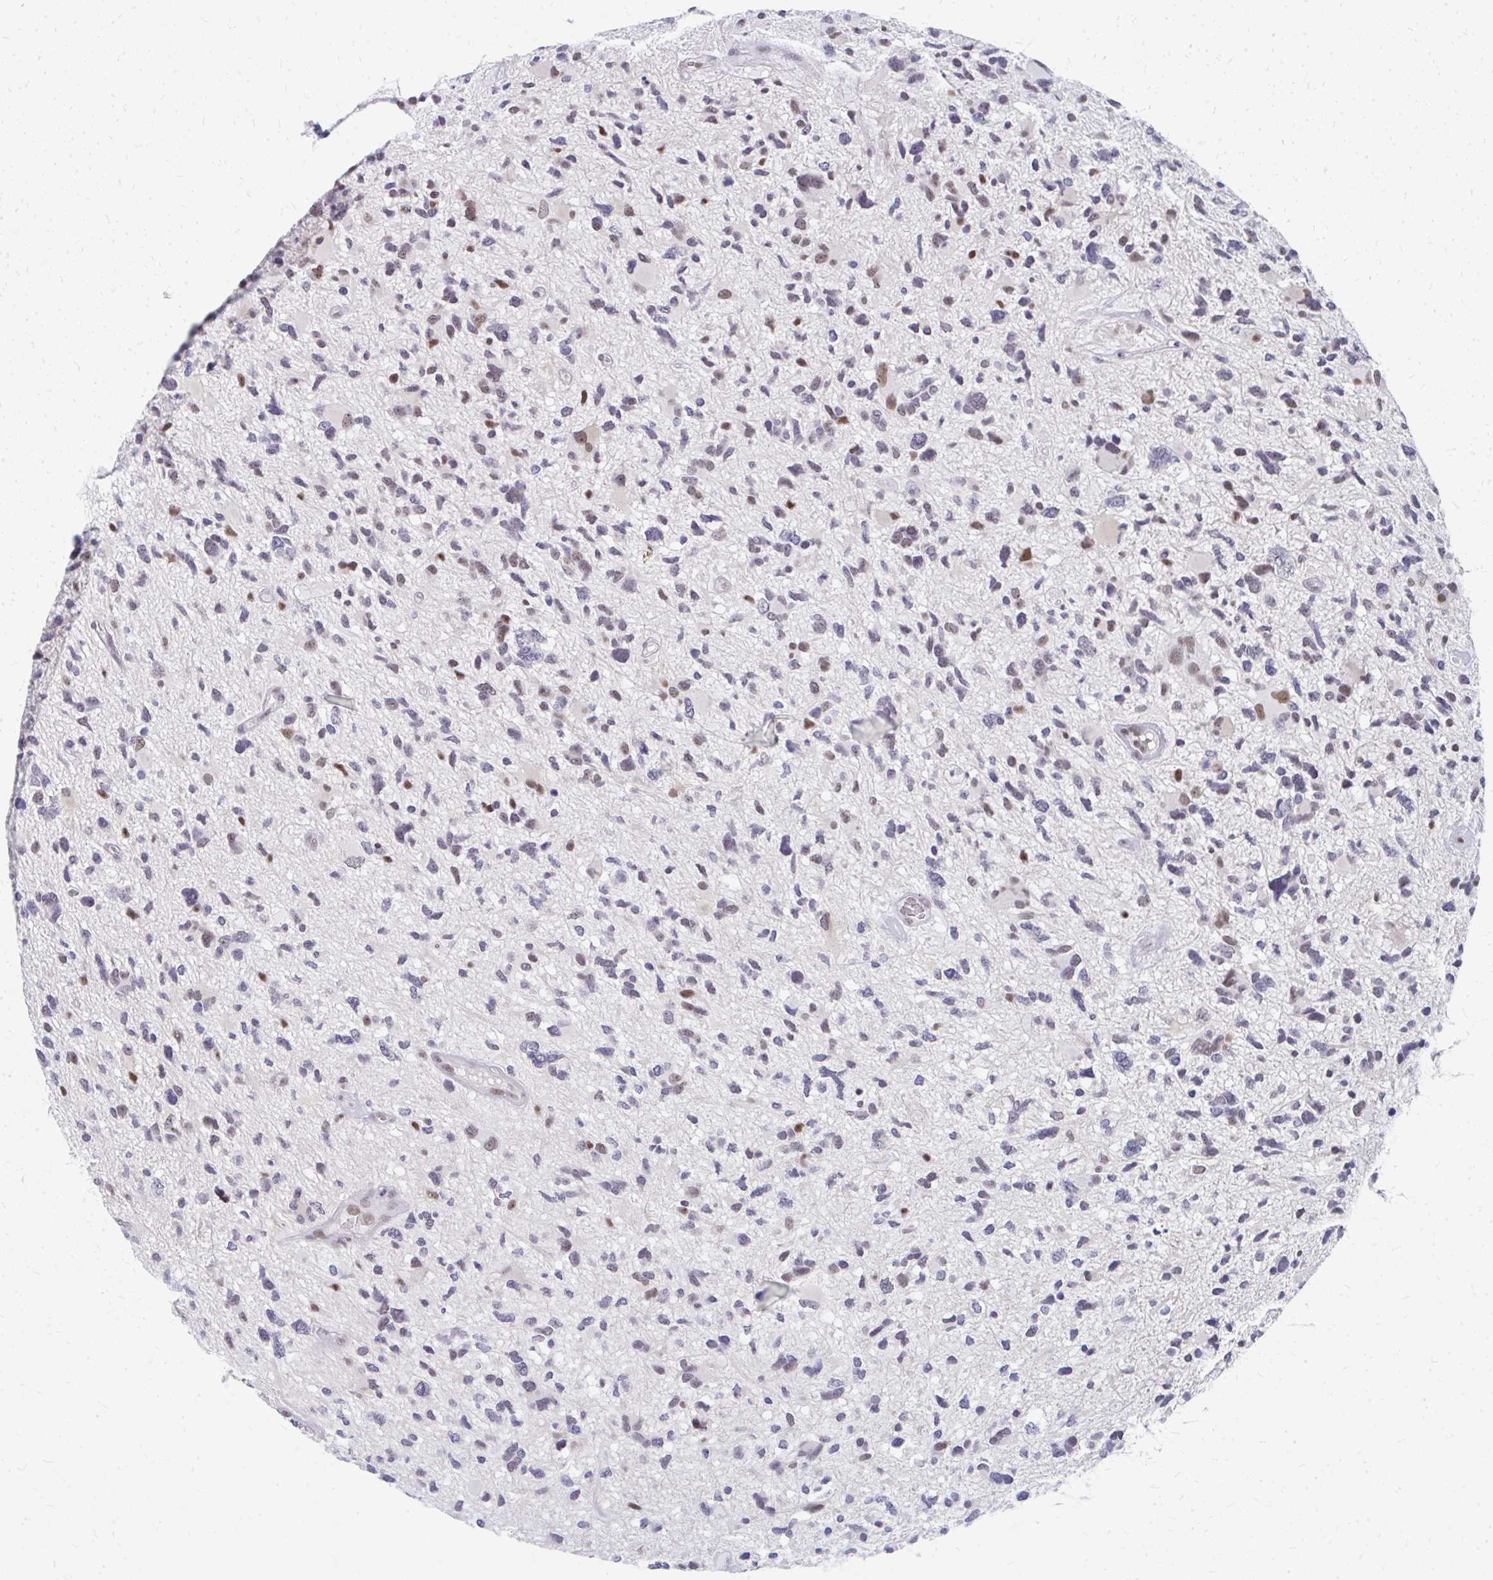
{"staining": {"intensity": "moderate", "quantity": "<25%", "location": "nuclear"}, "tissue": "glioma", "cell_type": "Tumor cells", "image_type": "cancer", "snomed": [{"axis": "morphology", "description": "Glioma, malignant, High grade"}, {"axis": "topography", "description": "Brain"}], "caption": "This is an image of IHC staining of malignant glioma (high-grade), which shows moderate staining in the nuclear of tumor cells.", "gene": "GTF2H1", "patient": {"sex": "female", "age": 11}}